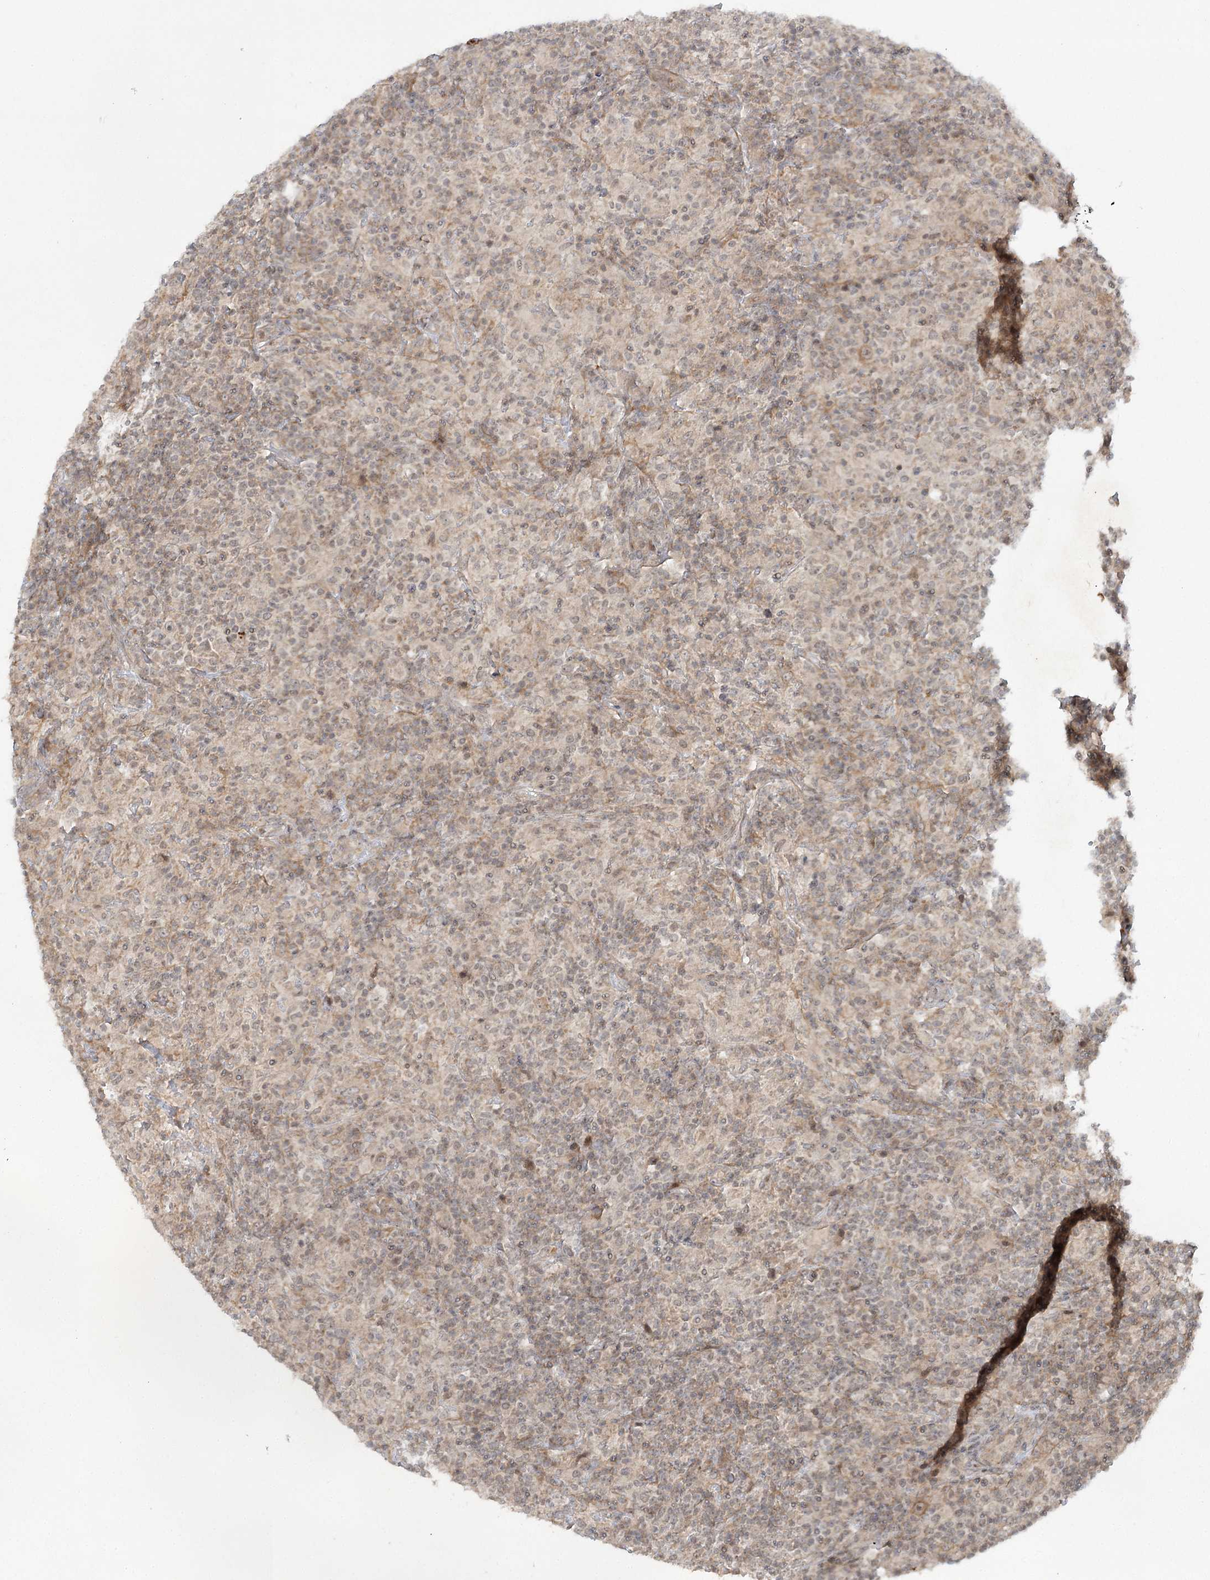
{"staining": {"intensity": "negative", "quantity": "none", "location": "none"}, "tissue": "lymphoma", "cell_type": "Tumor cells", "image_type": "cancer", "snomed": [{"axis": "morphology", "description": "Hodgkin's disease, NOS"}, {"axis": "topography", "description": "Lymph node"}], "caption": "Tumor cells show no significant protein staining in Hodgkin's disease.", "gene": "SH2D3A", "patient": {"sex": "male", "age": 70}}